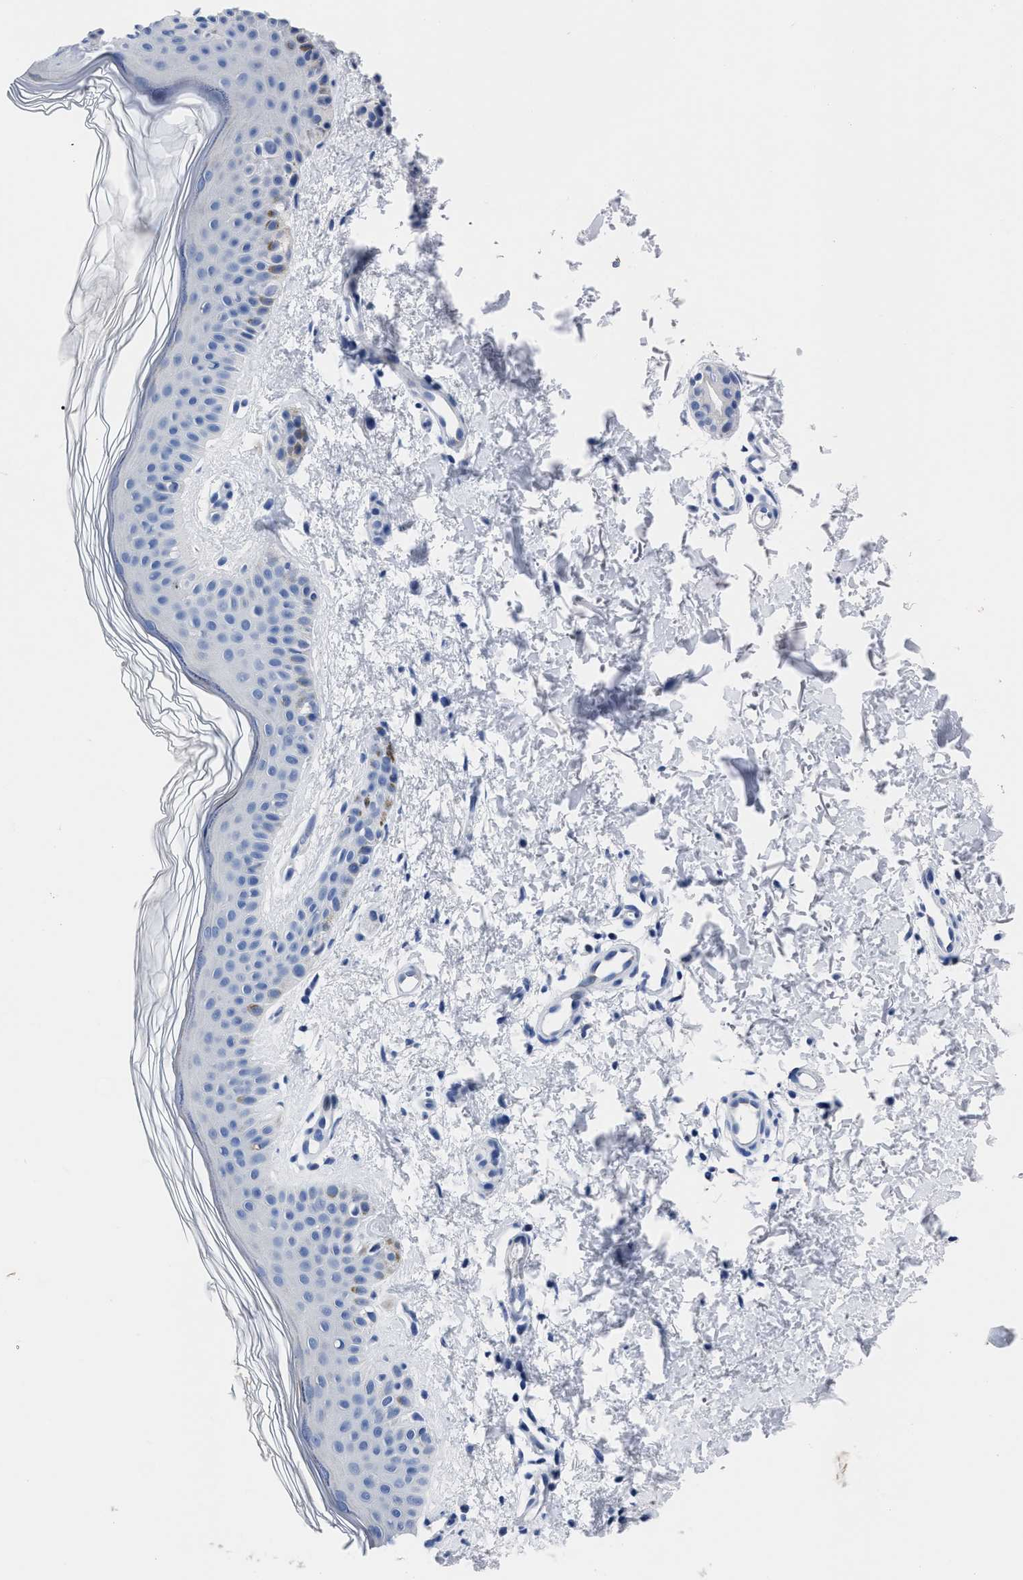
{"staining": {"intensity": "negative", "quantity": "none", "location": "none"}, "tissue": "skin", "cell_type": "Fibroblasts", "image_type": "normal", "snomed": [{"axis": "morphology", "description": "Normal tissue, NOS"}, {"axis": "morphology", "description": "Malignant melanoma, NOS"}, {"axis": "topography", "description": "Skin"}], "caption": "This is an IHC micrograph of benign human skin. There is no staining in fibroblasts.", "gene": "MOV10L1", "patient": {"sex": "male", "age": 83}}